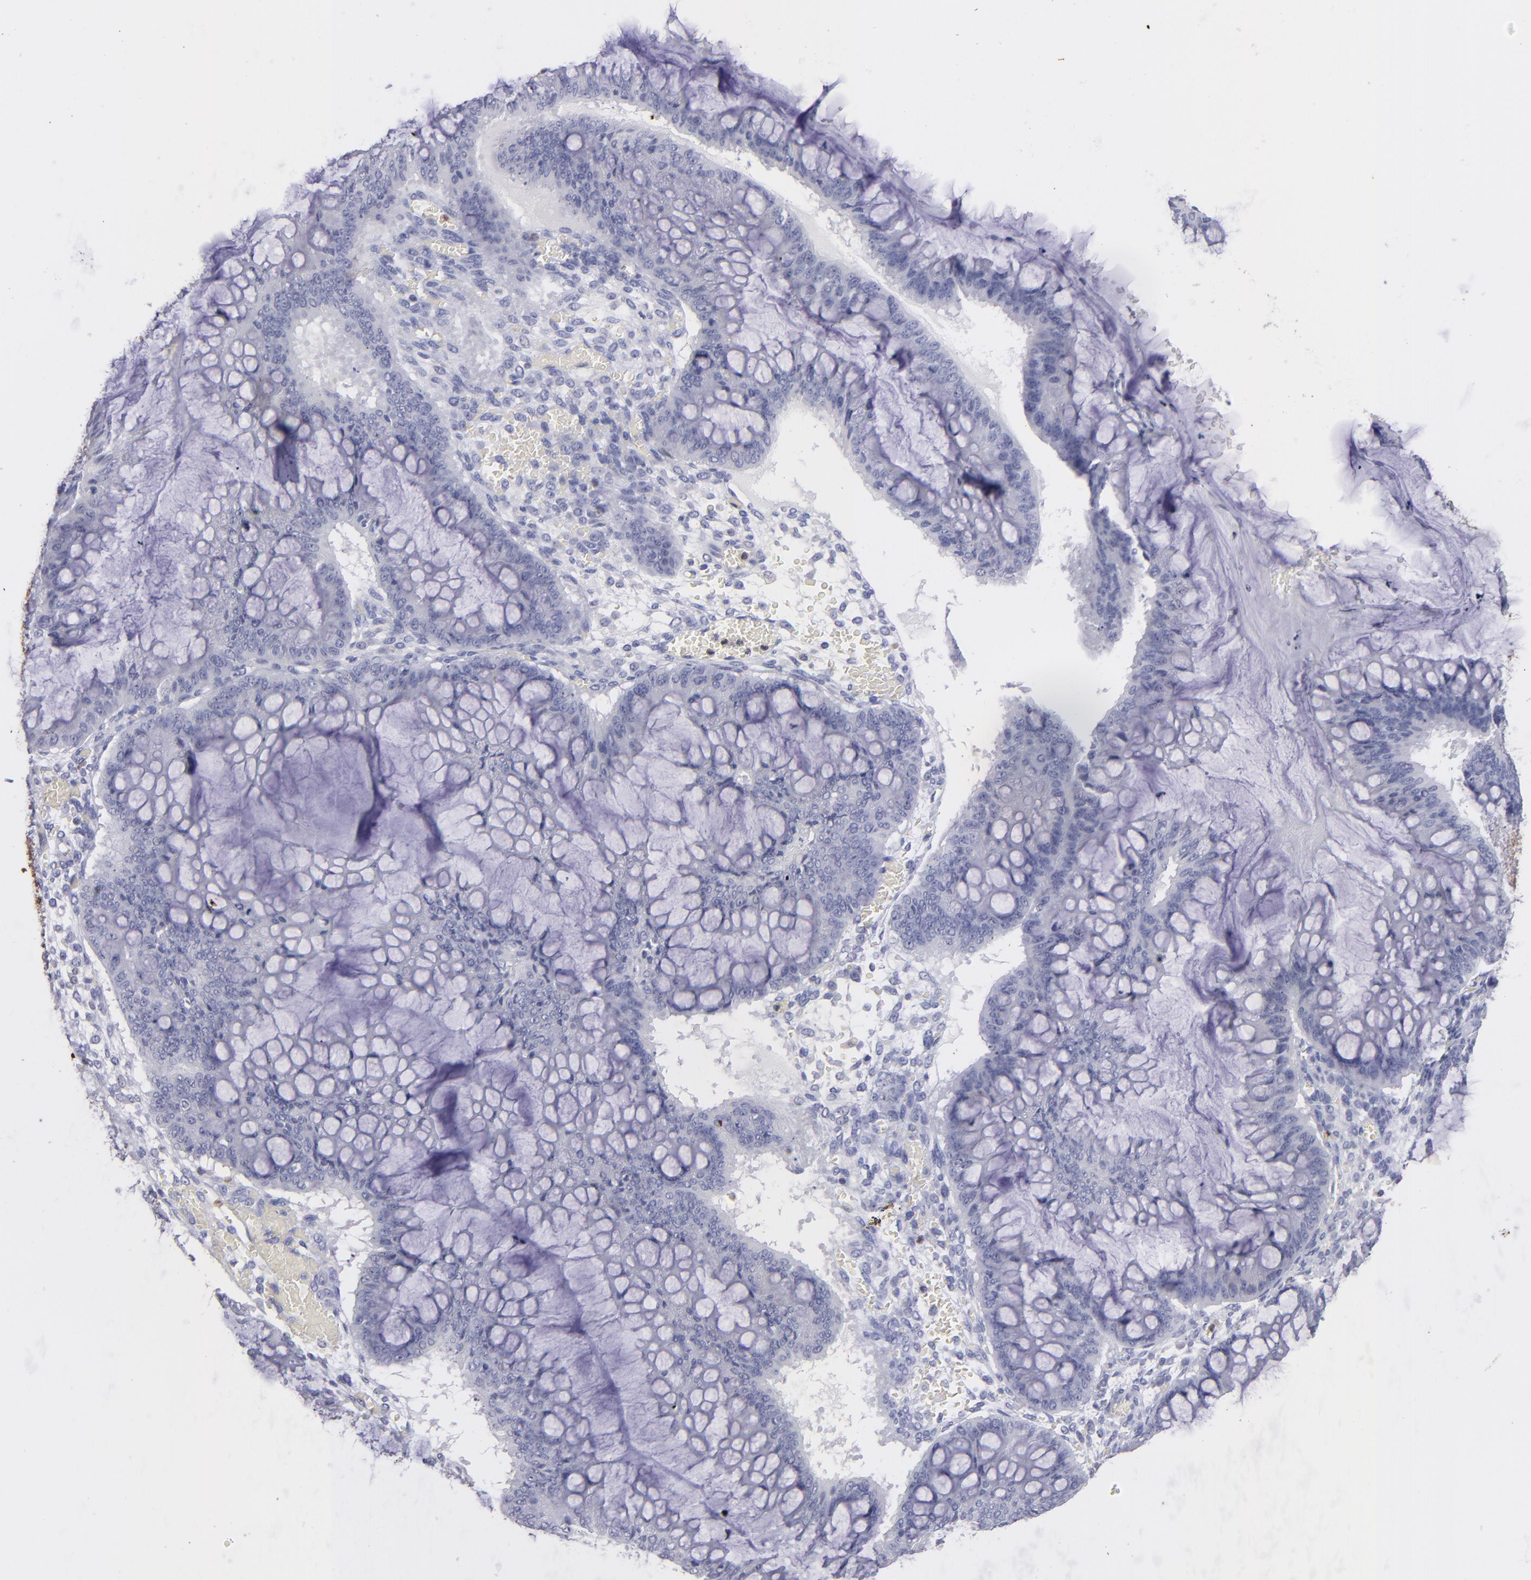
{"staining": {"intensity": "negative", "quantity": "none", "location": "none"}, "tissue": "ovarian cancer", "cell_type": "Tumor cells", "image_type": "cancer", "snomed": [{"axis": "morphology", "description": "Cystadenocarcinoma, mucinous, NOS"}, {"axis": "topography", "description": "Ovary"}], "caption": "High magnification brightfield microscopy of ovarian cancer stained with DAB (brown) and counterstained with hematoxylin (blue): tumor cells show no significant positivity. (Stains: DAB immunohistochemistry with hematoxylin counter stain, Microscopy: brightfield microscopy at high magnification).", "gene": "S100A2", "patient": {"sex": "female", "age": 73}}